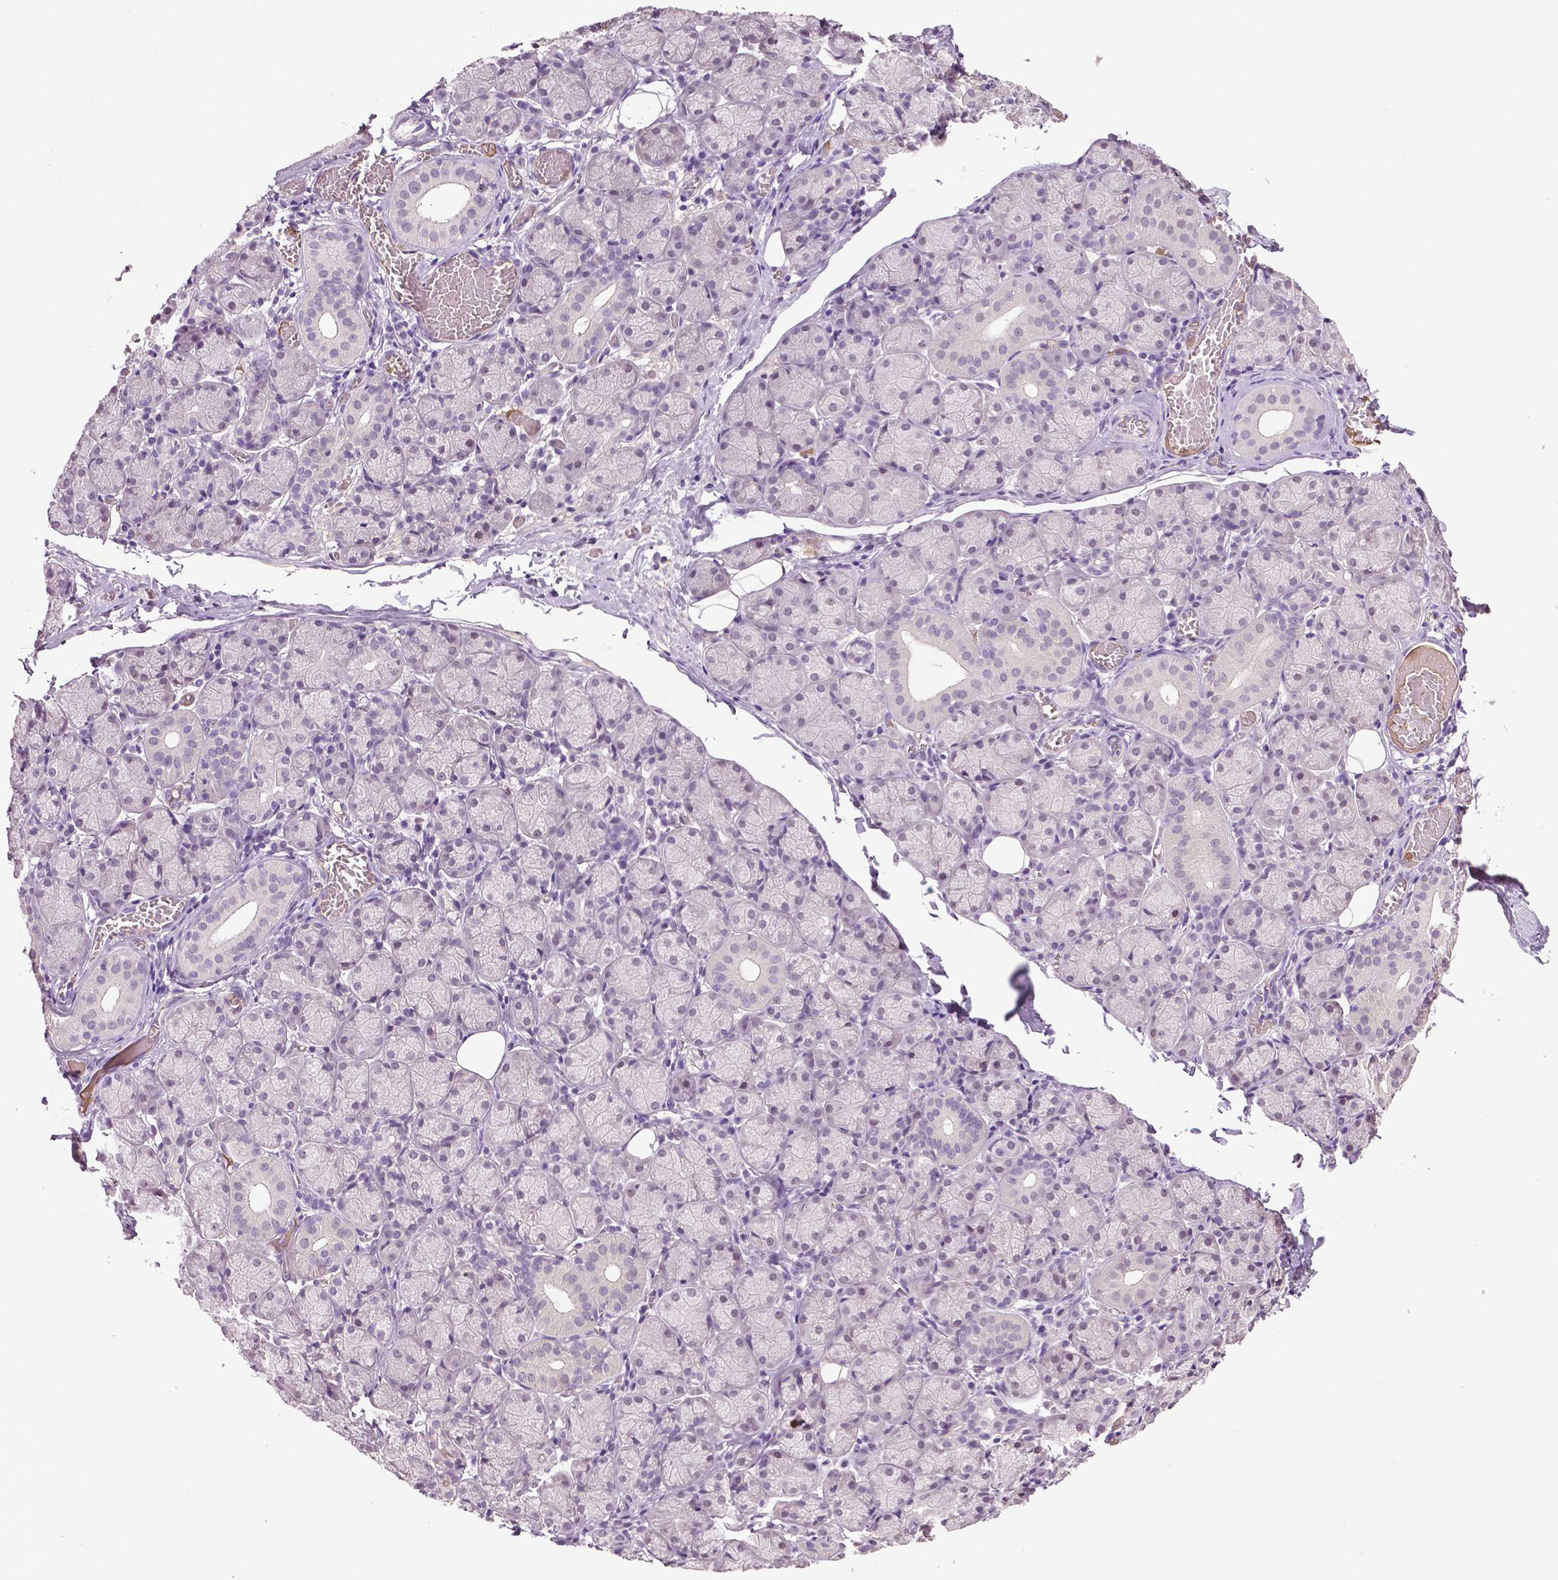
{"staining": {"intensity": "negative", "quantity": "none", "location": "none"}, "tissue": "salivary gland", "cell_type": "Glandular cells", "image_type": "normal", "snomed": [{"axis": "morphology", "description": "Normal tissue, NOS"}, {"axis": "topography", "description": "Salivary gland"}, {"axis": "topography", "description": "Peripheral nerve tissue"}], "caption": "This image is of normal salivary gland stained with IHC to label a protein in brown with the nuclei are counter-stained blue. There is no staining in glandular cells.", "gene": "PTPN5", "patient": {"sex": "female", "age": 24}}